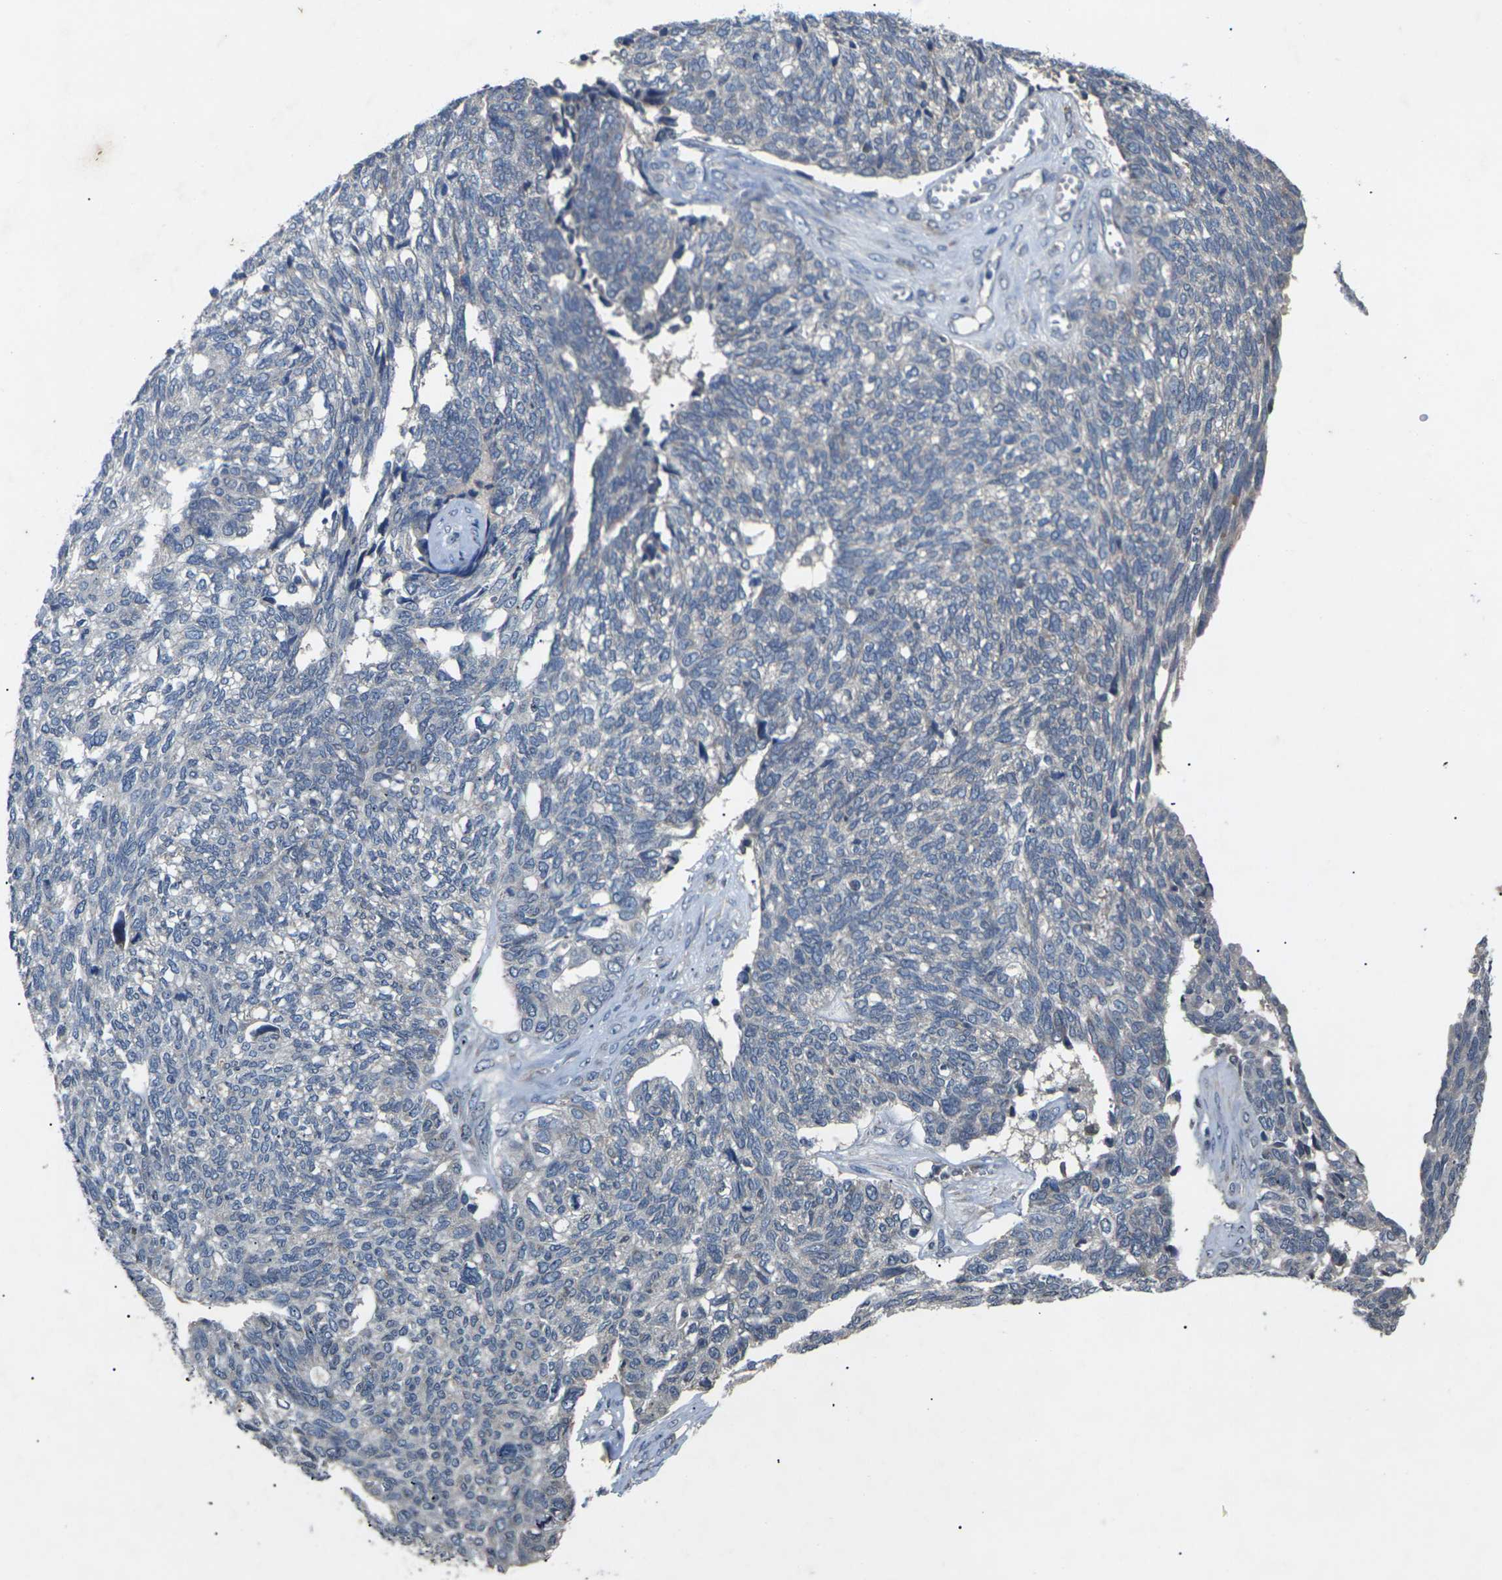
{"staining": {"intensity": "negative", "quantity": "none", "location": "none"}, "tissue": "ovarian cancer", "cell_type": "Tumor cells", "image_type": "cancer", "snomed": [{"axis": "morphology", "description": "Cystadenocarcinoma, serous, NOS"}, {"axis": "topography", "description": "Ovary"}], "caption": "Photomicrograph shows no significant protein expression in tumor cells of serous cystadenocarcinoma (ovarian).", "gene": "SLC2A2", "patient": {"sex": "female", "age": 79}}